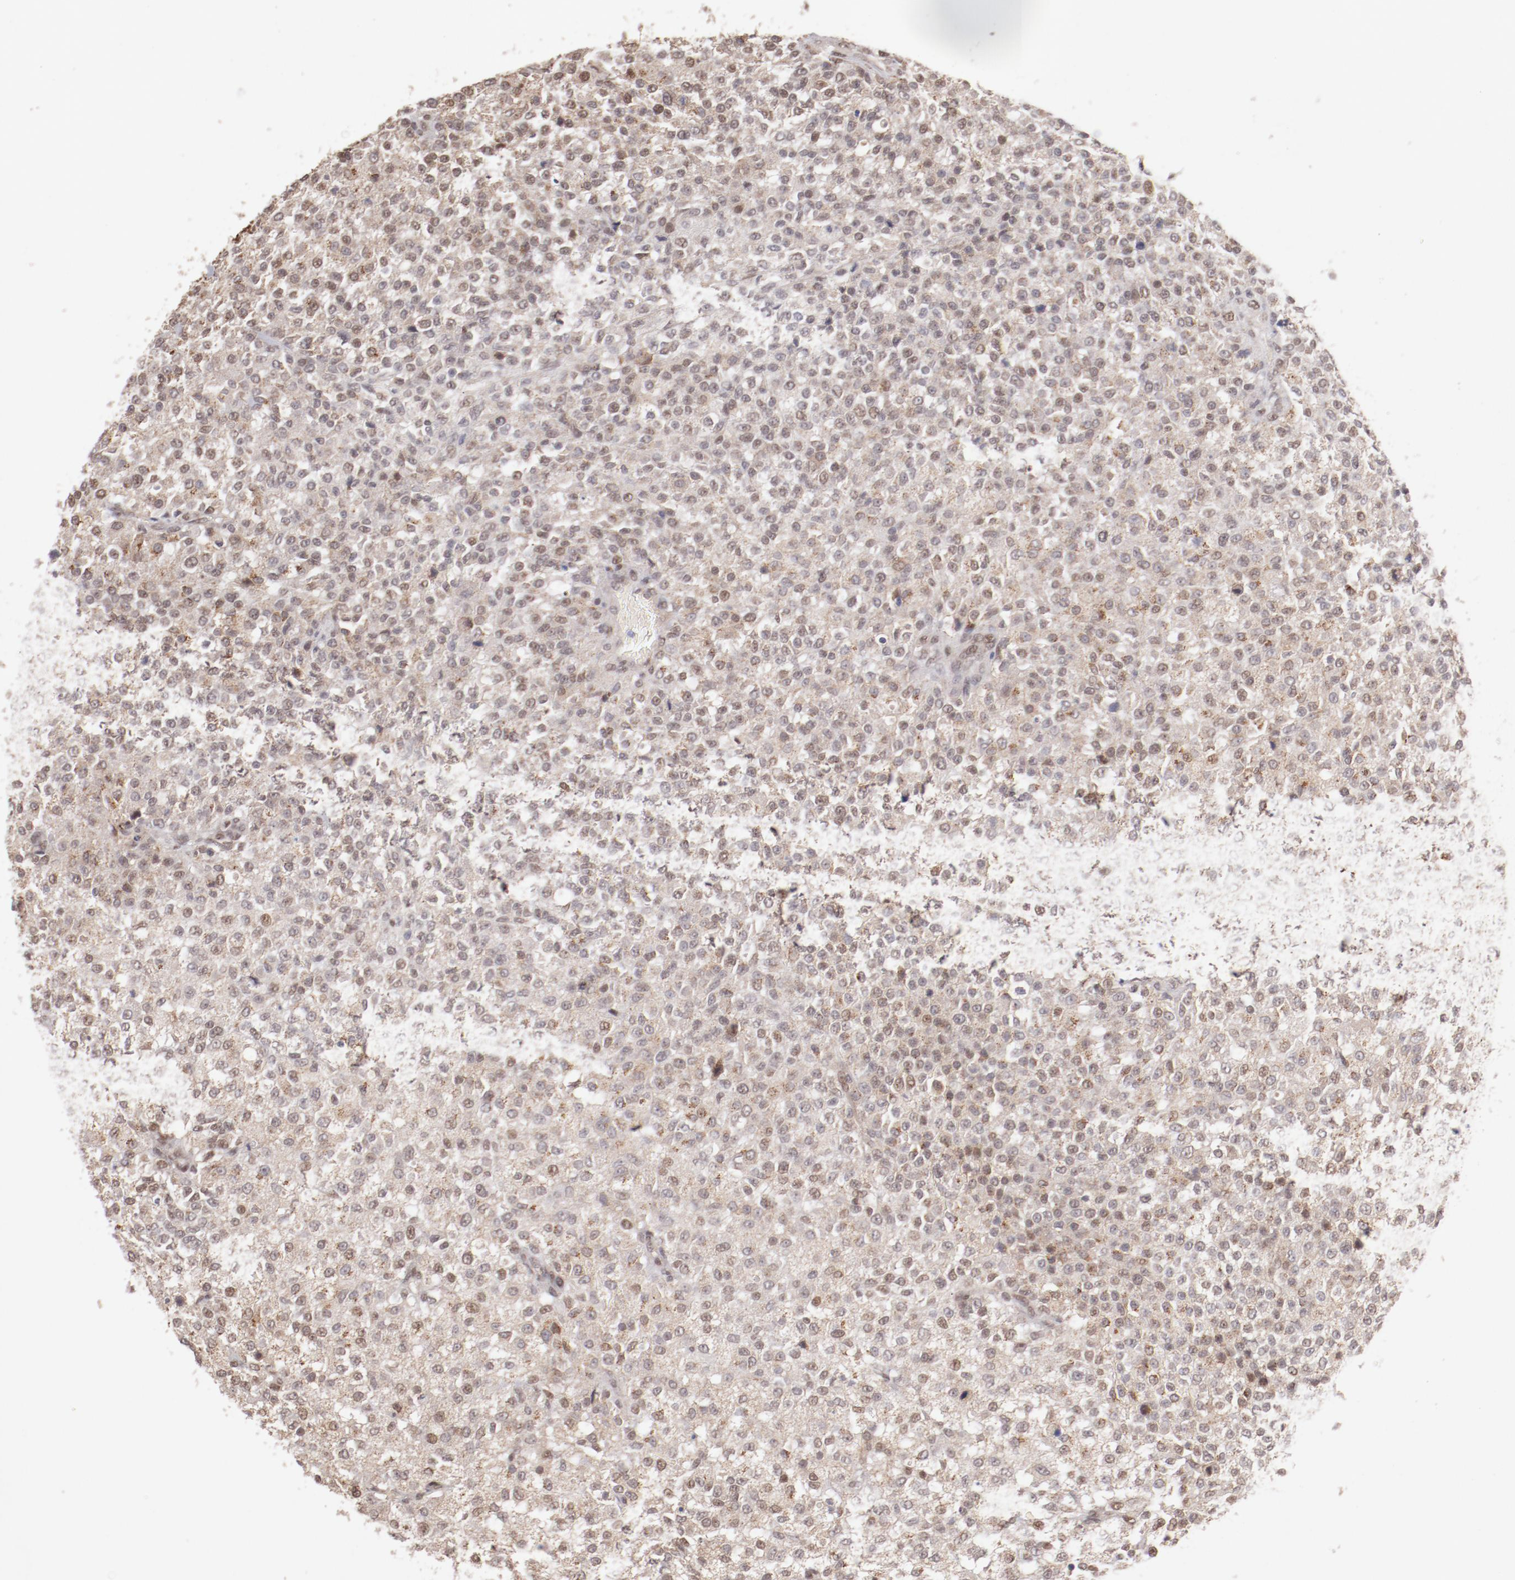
{"staining": {"intensity": "weak", "quantity": ">75%", "location": "nuclear"}, "tissue": "testis cancer", "cell_type": "Tumor cells", "image_type": "cancer", "snomed": [{"axis": "morphology", "description": "Seminoma, NOS"}, {"axis": "topography", "description": "Testis"}], "caption": "Immunohistochemical staining of human seminoma (testis) displays low levels of weak nuclear protein staining in approximately >75% of tumor cells.", "gene": "NFE2", "patient": {"sex": "male", "age": 59}}